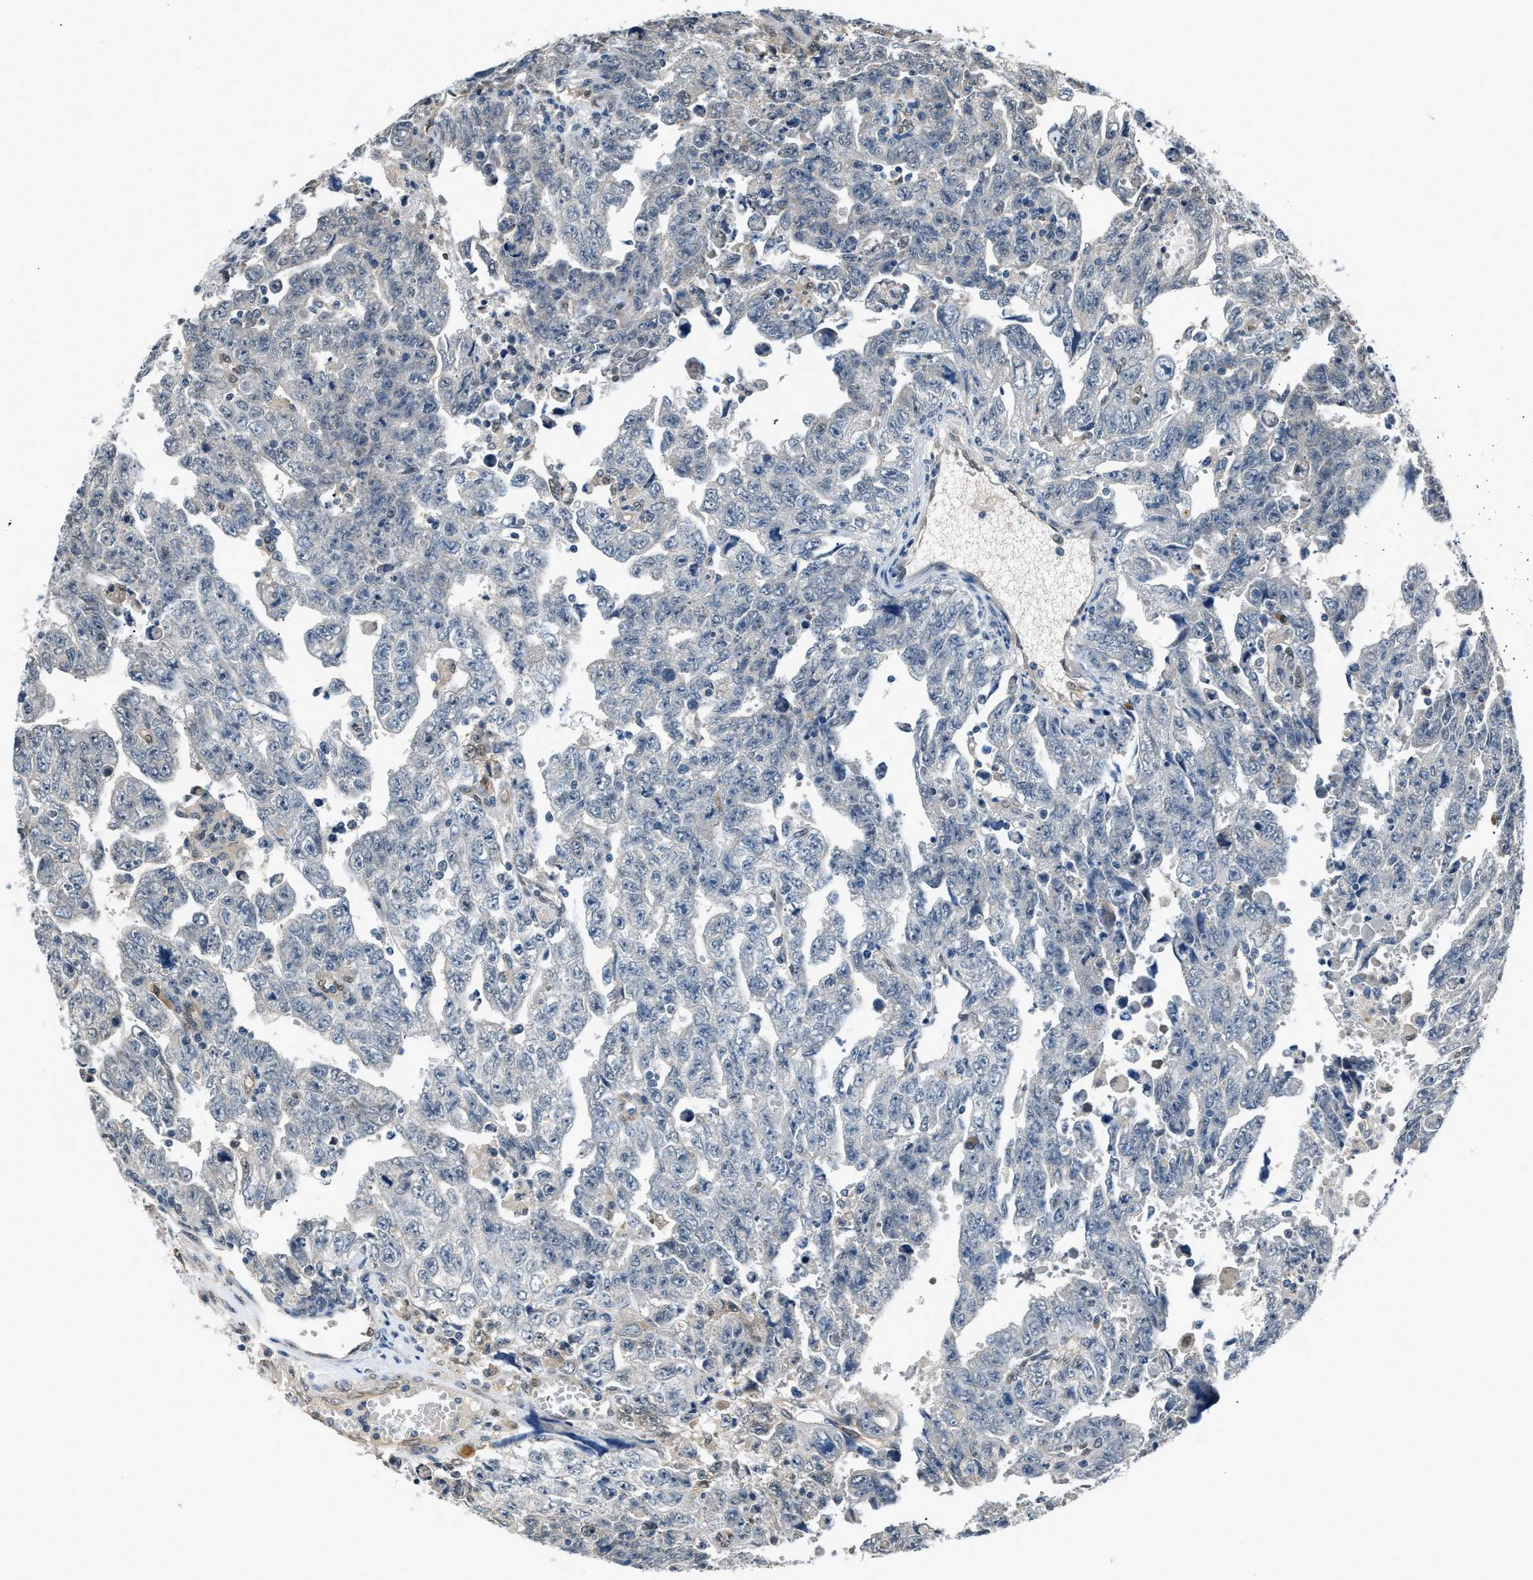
{"staining": {"intensity": "weak", "quantity": "<25%", "location": "cytoplasmic/membranous"}, "tissue": "testis cancer", "cell_type": "Tumor cells", "image_type": "cancer", "snomed": [{"axis": "morphology", "description": "Carcinoma, Embryonal, NOS"}, {"axis": "topography", "description": "Testis"}], "caption": "High power microscopy photomicrograph of an immunohistochemistry photomicrograph of testis embryonal carcinoma, revealing no significant staining in tumor cells.", "gene": "TP53I3", "patient": {"sex": "male", "age": 28}}